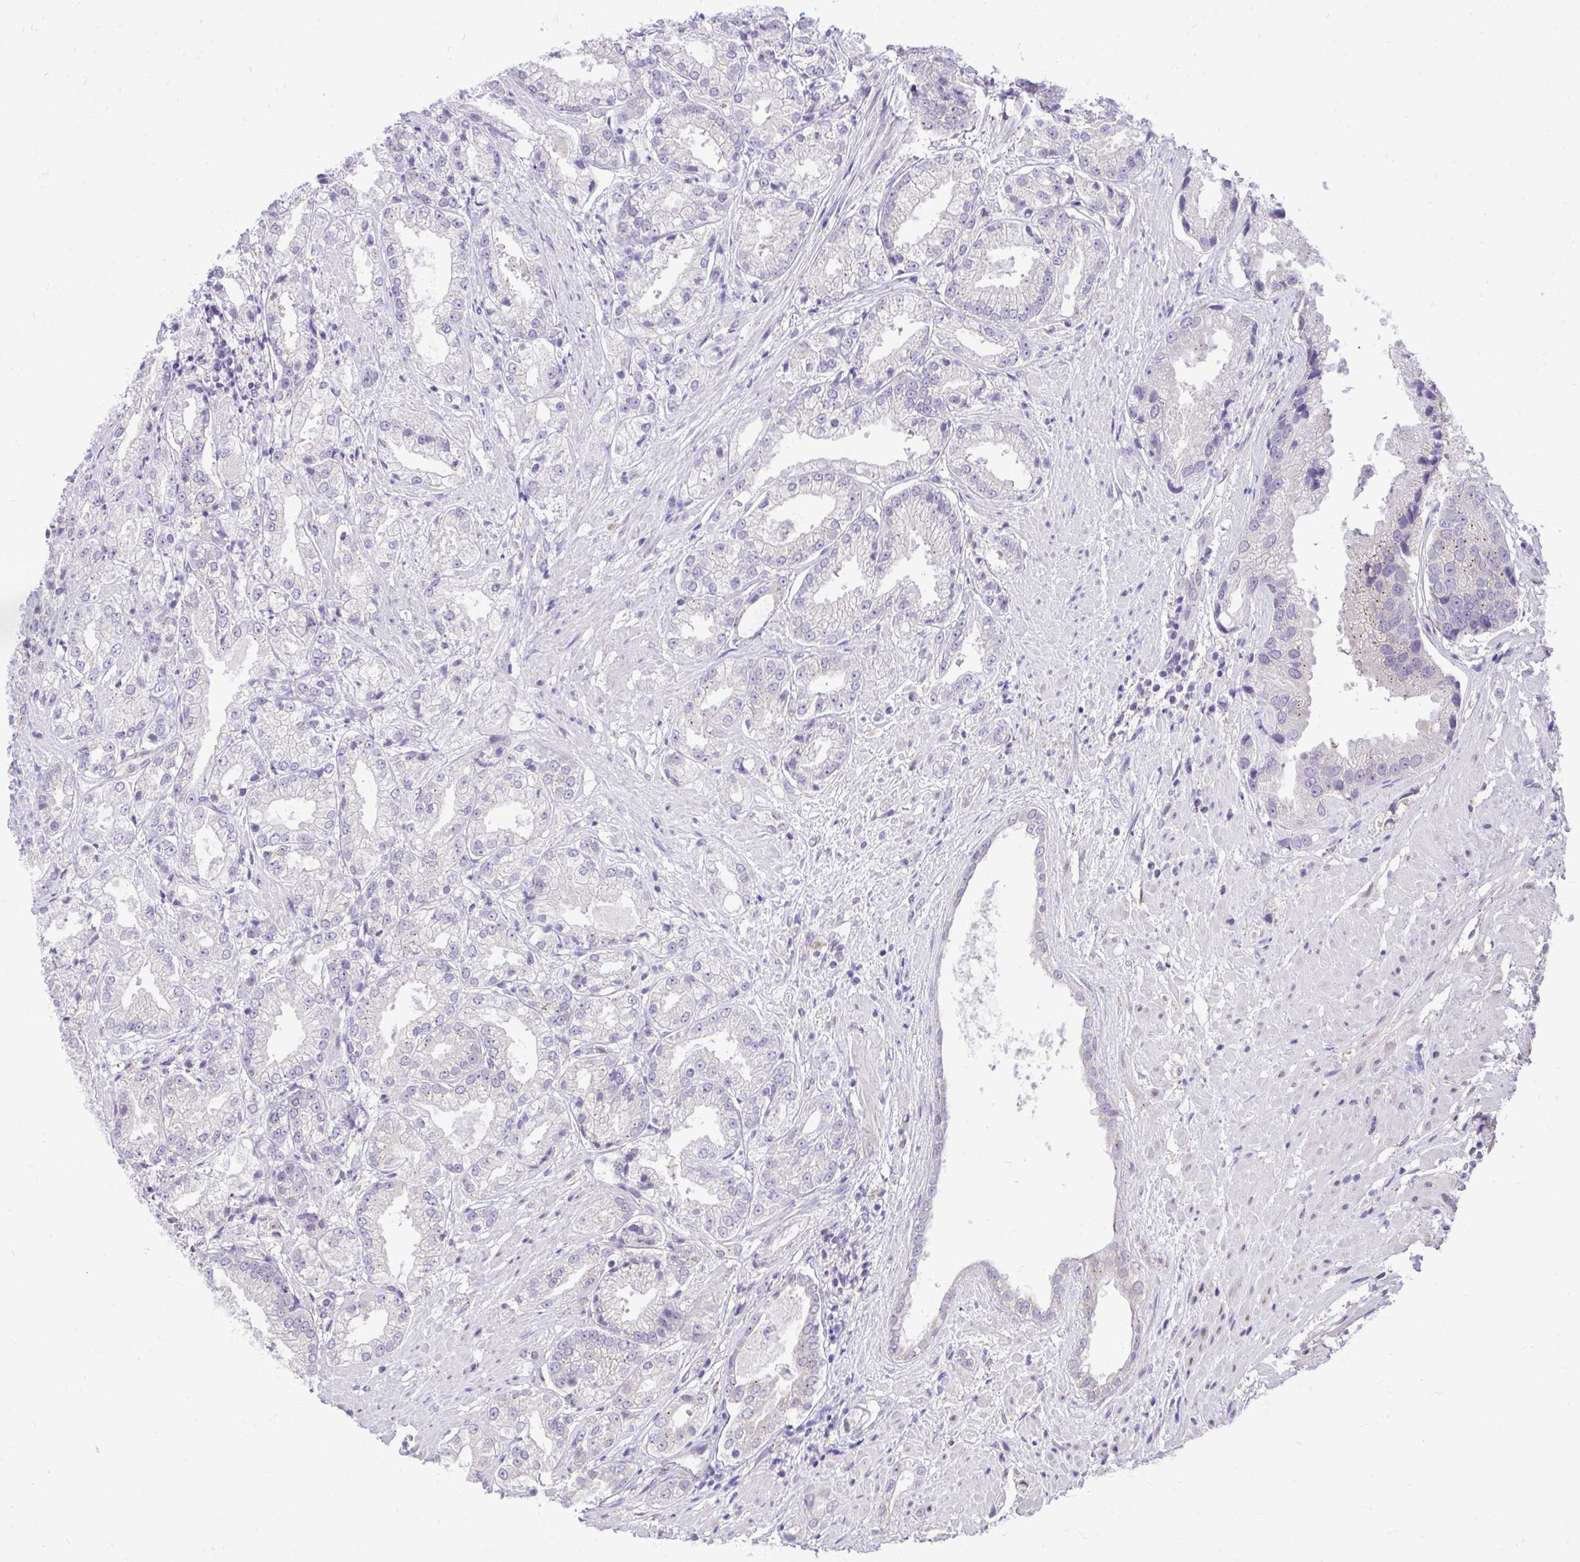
{"staining": {"intensity": "weak", "quantity": "<25%", "location": "cytoplasmic/membranous"}, "tissue": "prostate cancer", "cell_type": "Tumor cells", "image_type": "cancer", "snomed": [{"axis": "morphology", "description": "Adenocarcinoma, High grade"}, {"axis": "topography", "description": "Prostate"}], "caption": "This is an immunohistochemistry micrograph of human prostate cancer (adenocarcinoma (high-grade)). There is no expression in tumor cells.", "gene": "CEACAM18", "patient": {"sex": "male", "age": 61}}